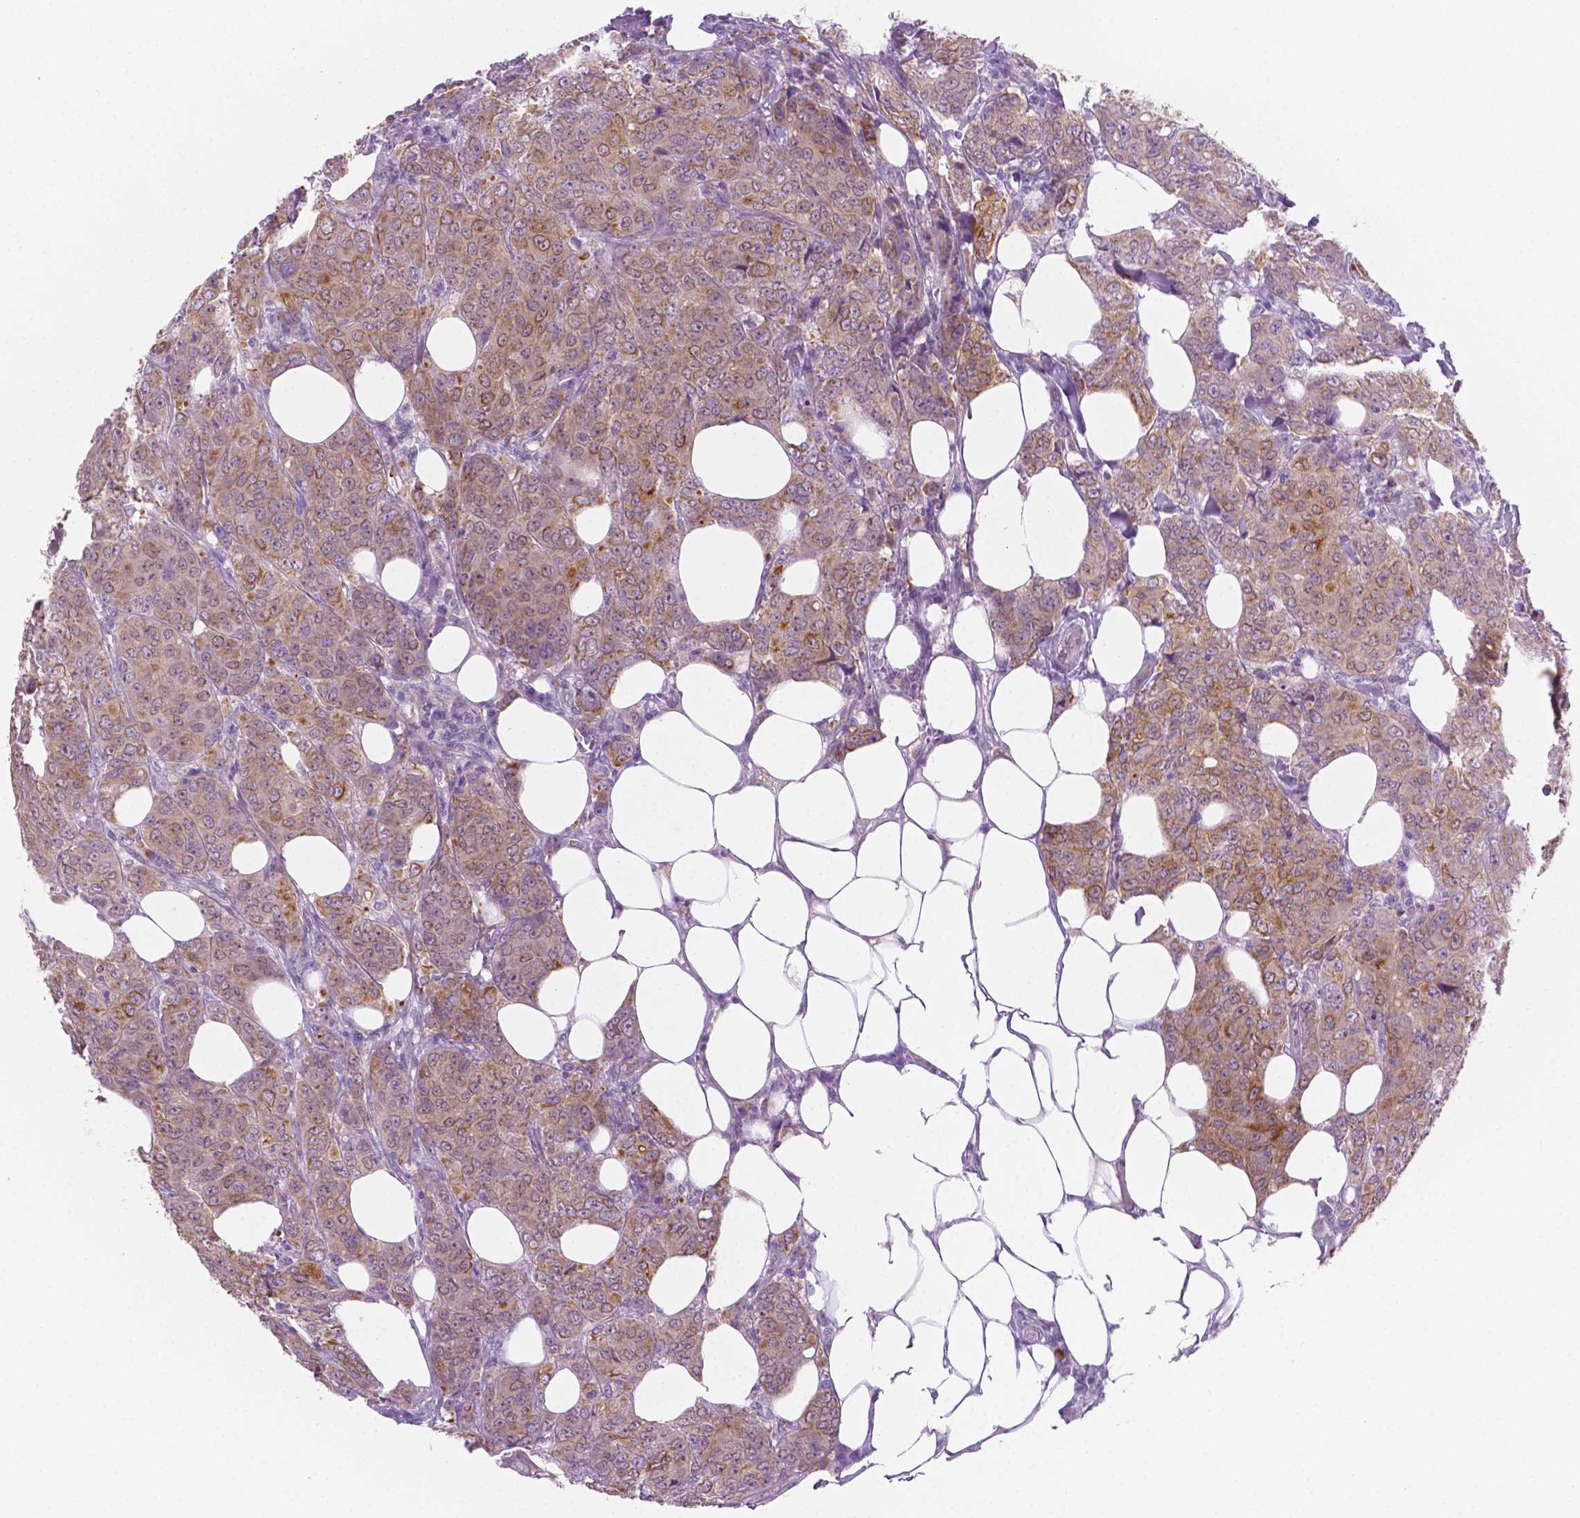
{"staining": {"intensity": "weak", "quantity": "25%-75%", "location": "cytoplasmic/membranous"}, "tissue": "breast cancer", "cell_type": "Tumor cells", "image_type": "cancer", "snomed": [{"axis": "morphology", "description": "Duct carcinoma"}, {"axis": "topography", "description": "Breast"}], "caption": "Immunohistochemistry (IHC) (DAB) staining of human breast cancer exhibits weak cytoplasmic/membranous protein expression in about 25%-75% of tumor cells. The protein is stained brown, and the nuclei are stained in blue (DAB (3,3'-diaminobenzidine) IHC with brightfield microscopy, high magnification).", "gene": "EPPK1", "patient": {"sex": "female", "age": 43}}